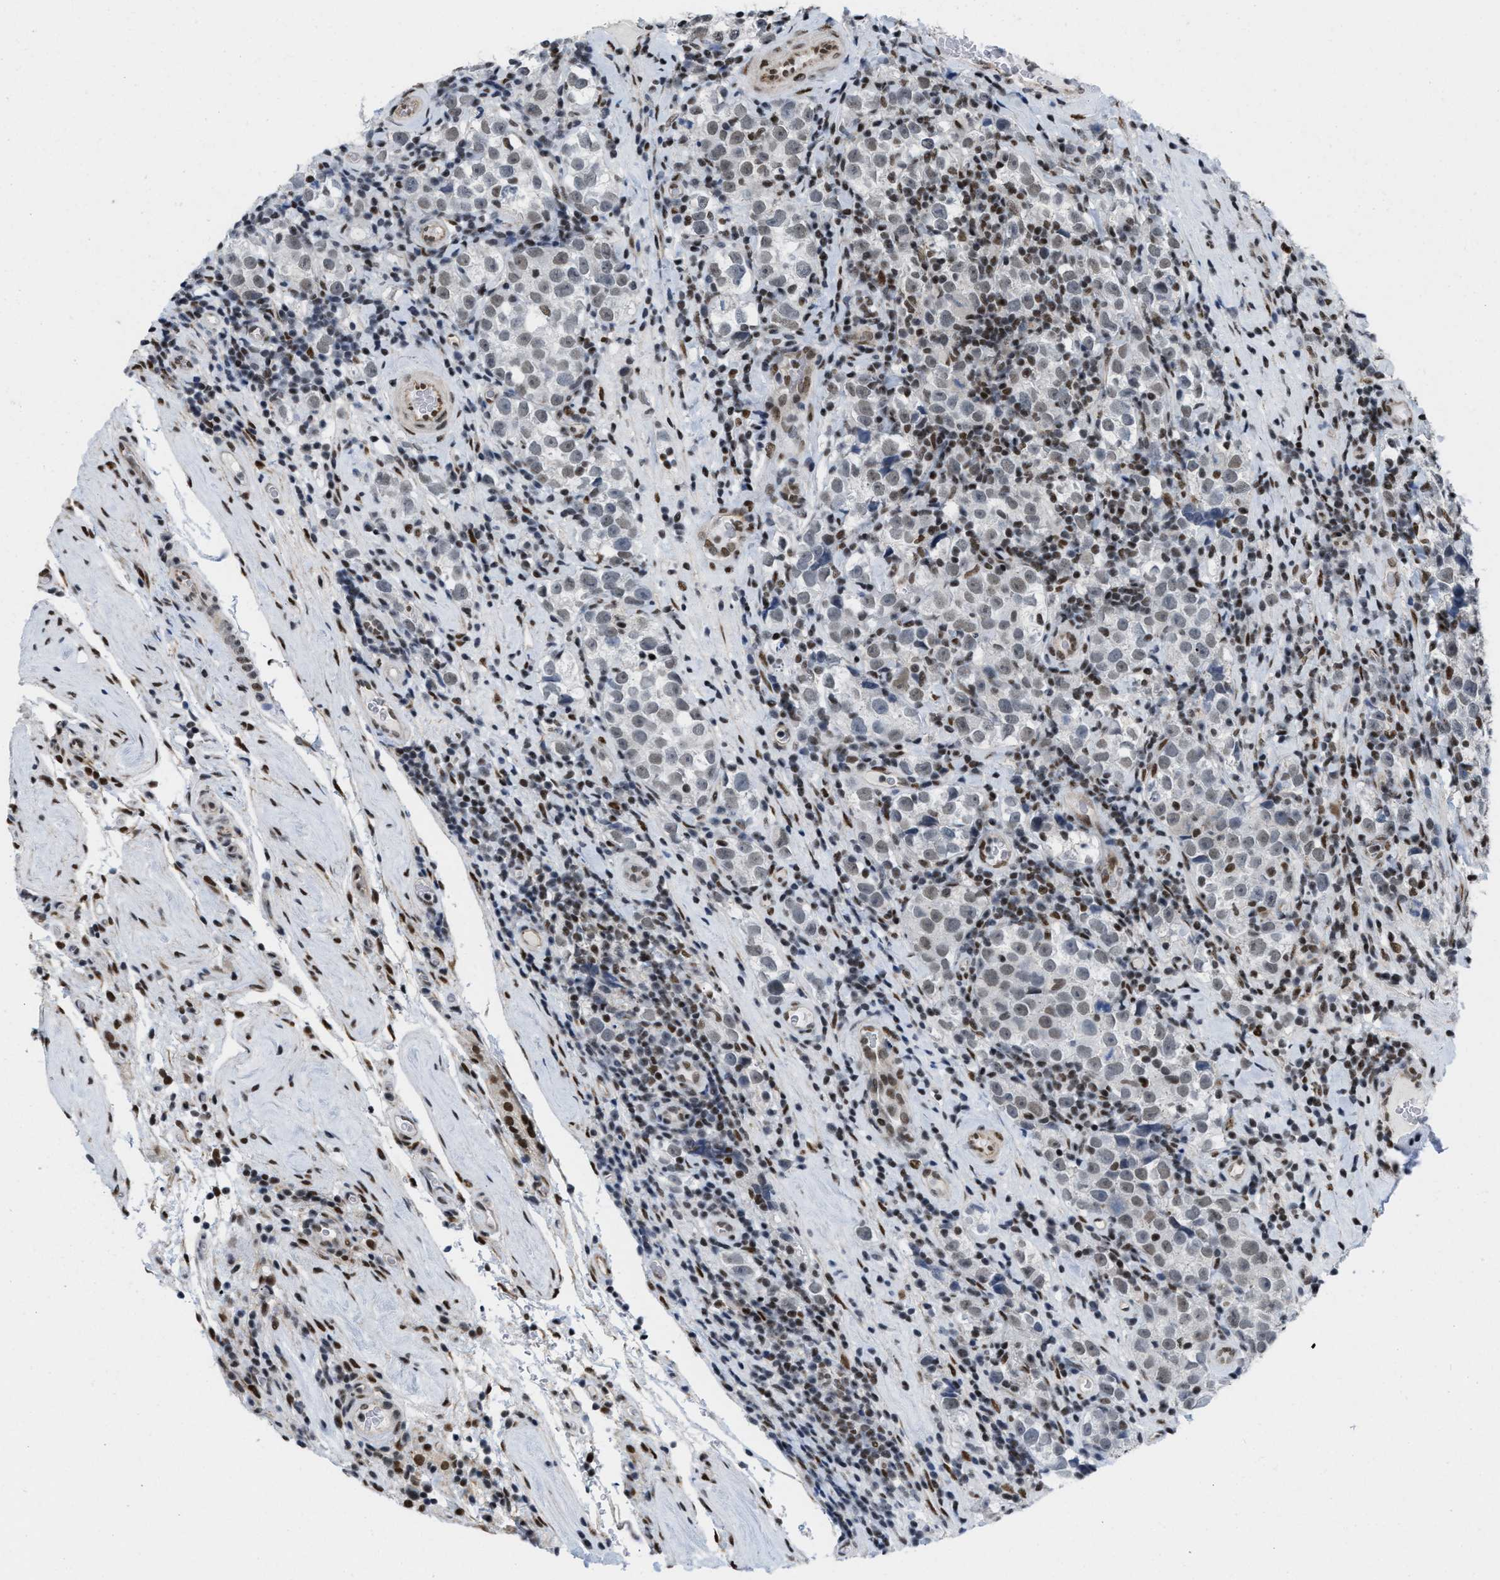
{"staining": {"intensity": "weak", "quantity": "<25%", "location": "nuclear"}, "tissue": "testis cancer", "cell_type": "Tumor cells", "image_type": "cancer", "snomed": [{"axis": "morphology", "description": "Normal tissue, NOS"}, {"axis": "morphology", "description": "Seminoma, NOS"}, {"axis": "topography", "description": "Testis"}], "caption": "Tumor cells are negative for protein expression in human testis seminoma. (Brightfield microscopy of DAB immunohistochemistry (IHC) at high magnification).", "gene": "MIER1", "patient": {"sex": "male", "age": 43}}